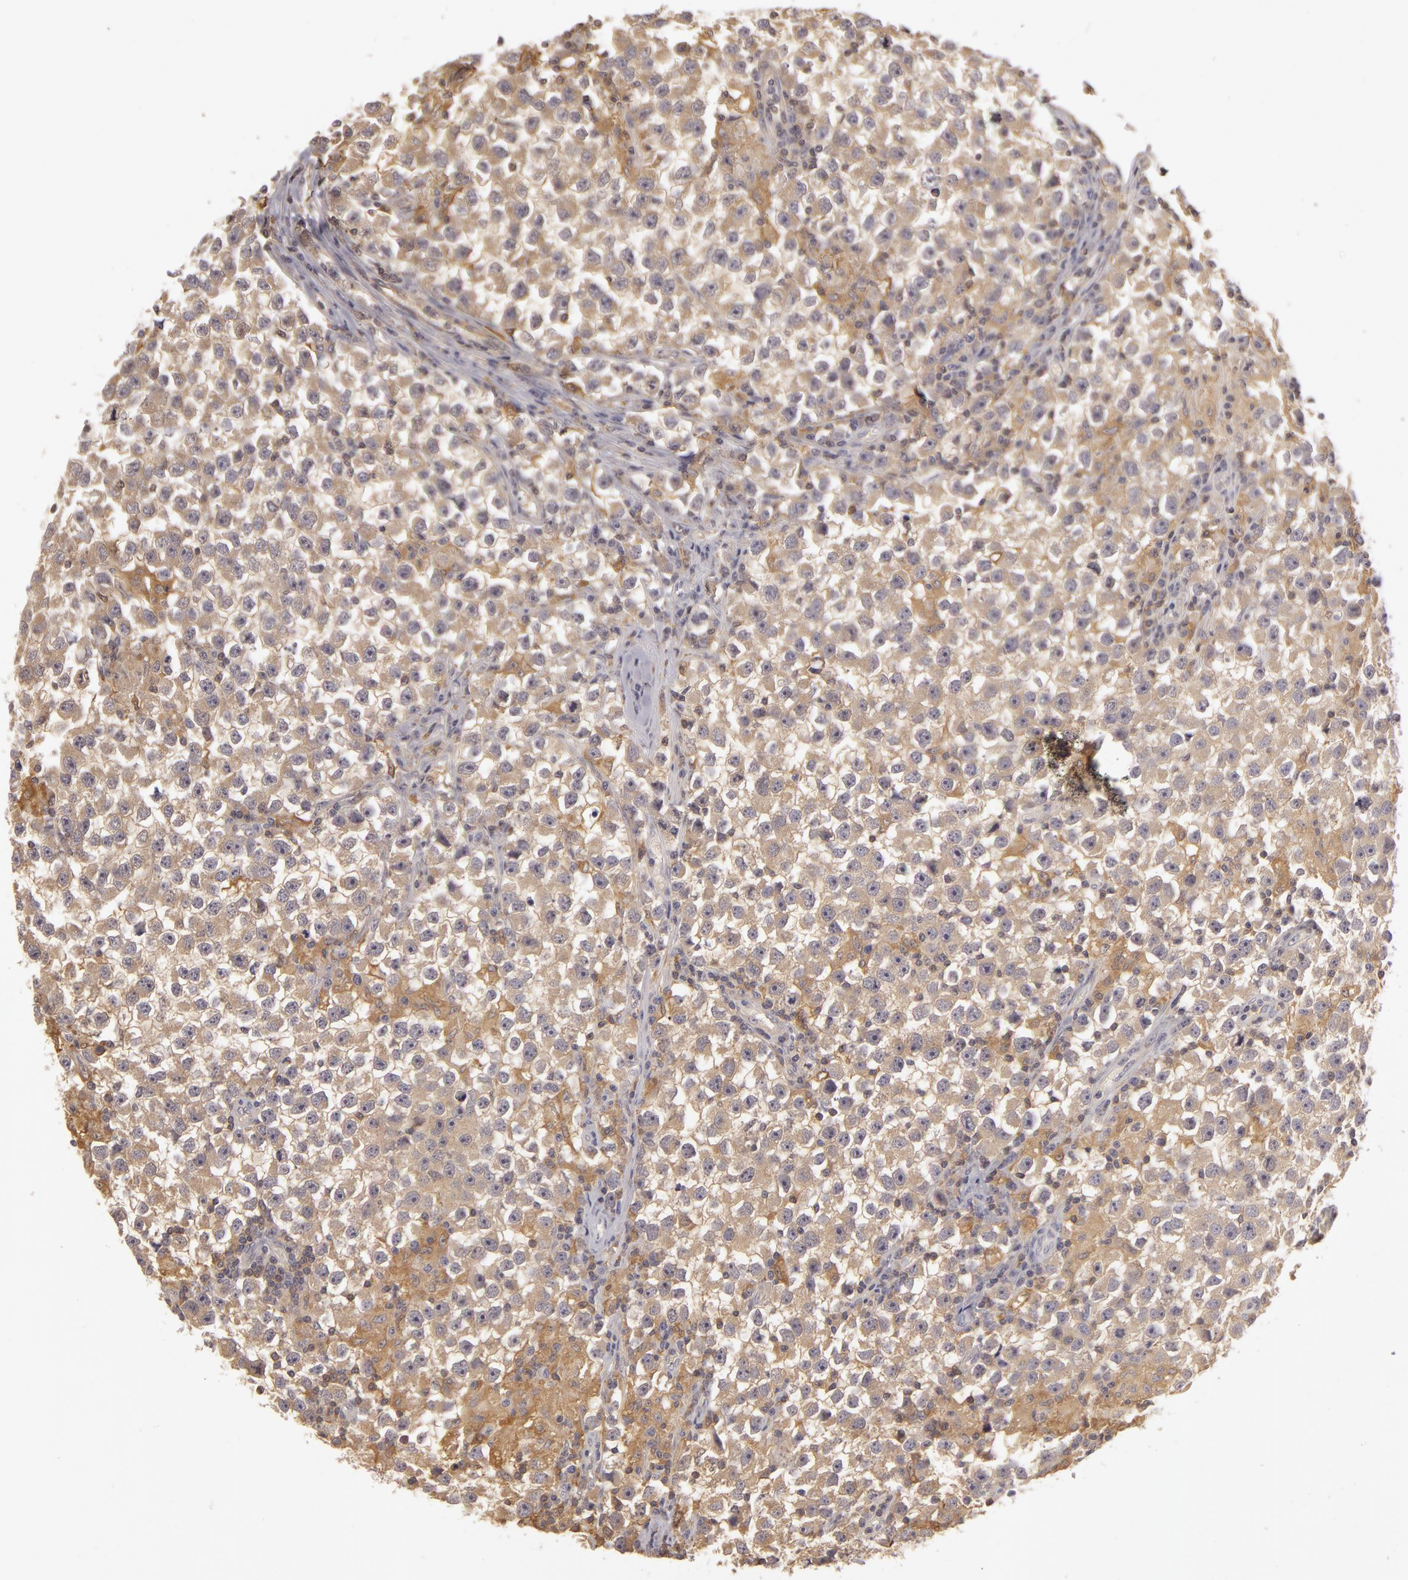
{"staining": {"intensity": "negative", "quantity": "none", "location": "none"}, "tissue": "testis cancer", "cell_type": "Tumor cells", "image_type": "cancer", "snomed": [{"axis": "morphology", "description": "Seminoma, NOS"}, {"axis": "topography", "description": "Testis"}], "caption": "There is no significant expression in tumor cells of testis cancer (seminoma). The staining was performed using DAB to visualize the protein expression in brown, while the nuclei were stained in blue with hematoxylin (Magnification: 20x).", "gene": "GNPDA1", "patient": {"sex": "male", "age": 33}}